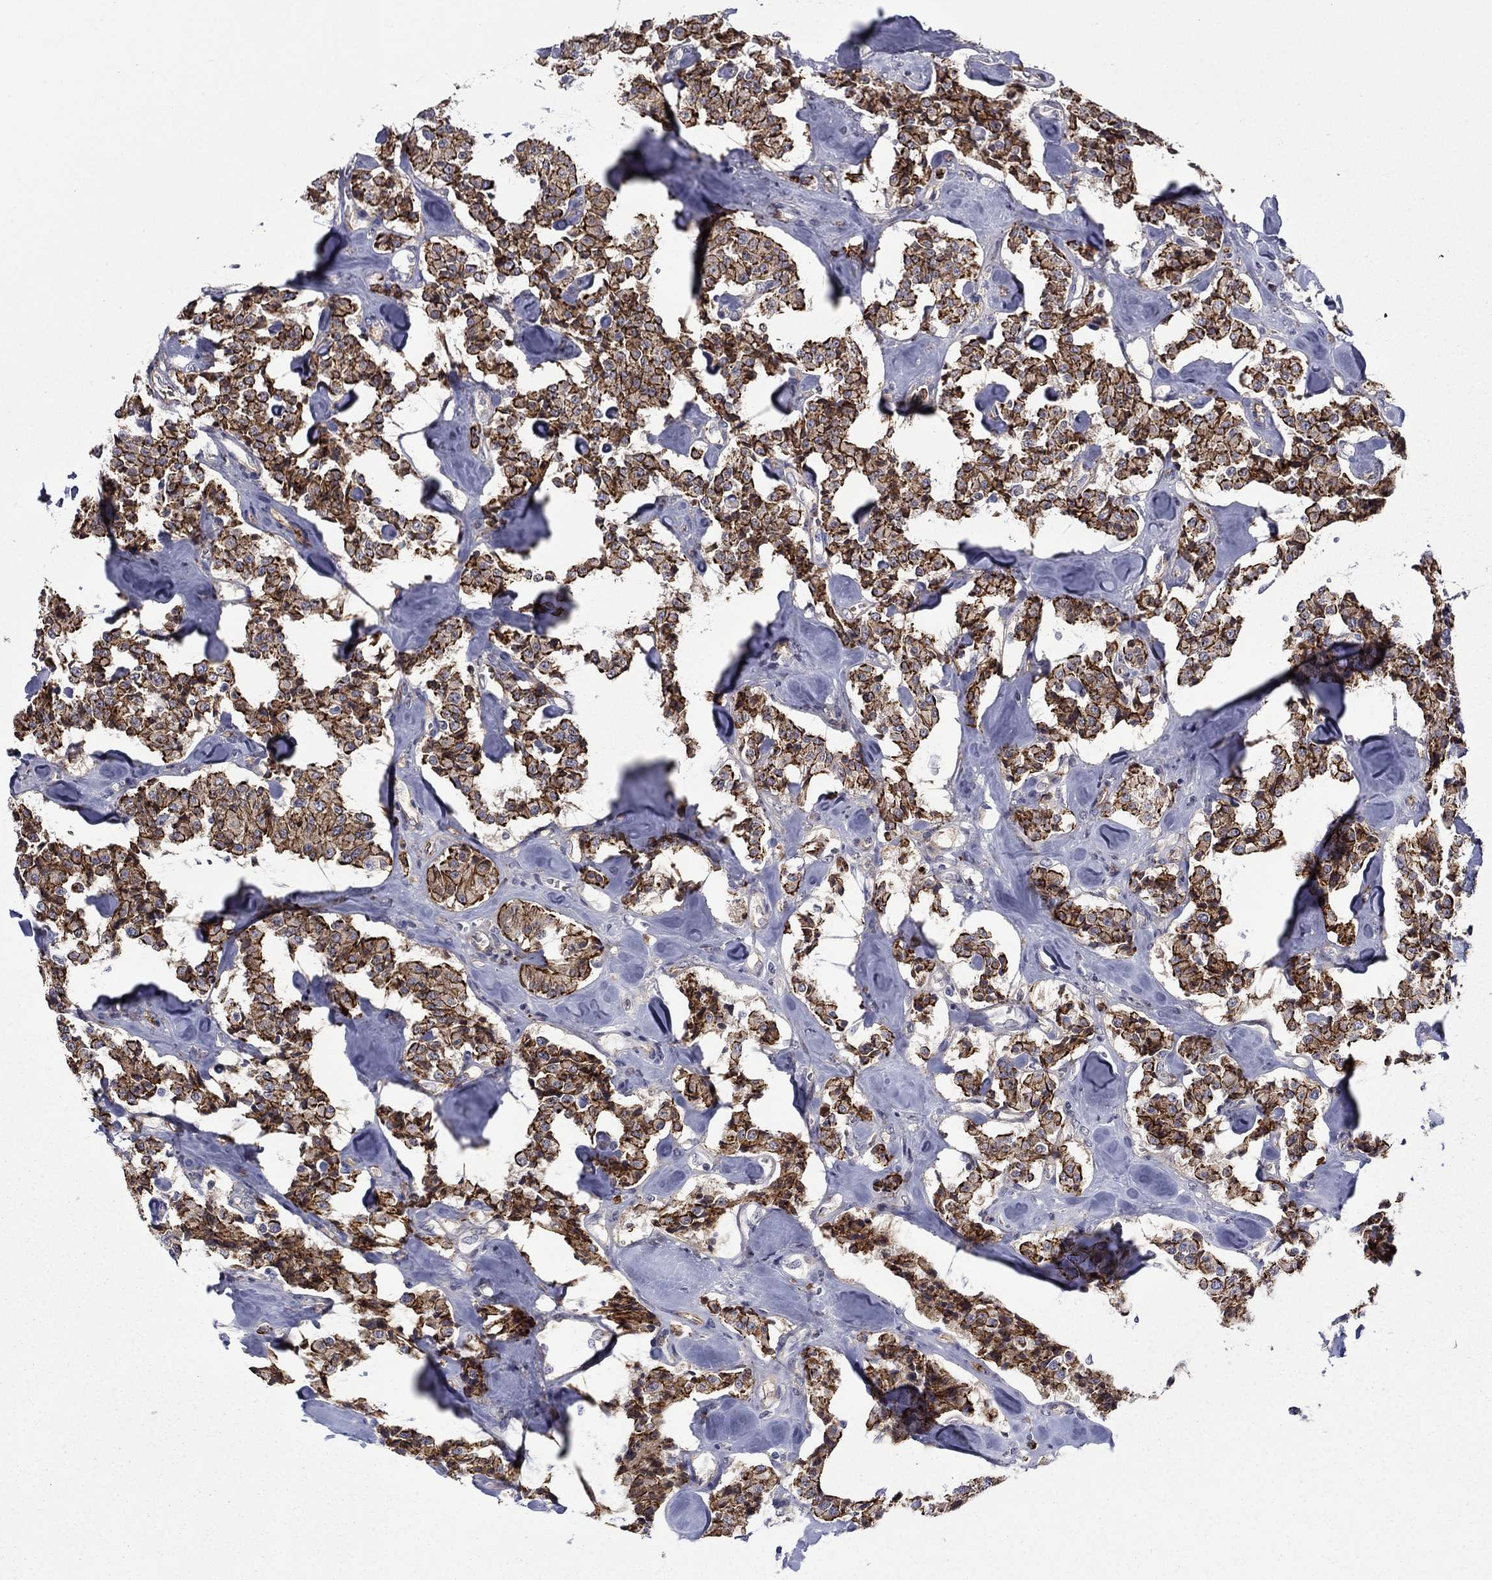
{"staining": {"intensity": "strong", "quantity": ">75%", "location": "cytoplasmic/membranous"}, "tissue": "carcinoid", "cell_type": "Tumor cells", "image_type": "cancer", "snomed": [{"axis": "morphology", "description": "Carcinoid, malignant, NOS"}, {"axis": "topography", "description": "Pancreas"}], "caption": "Protein expression analysis of malignant carcinoid shows strong cytoplasmic/membranous staining in approximately >75% of tumor cells. (DAB IHC with brightfield microscopy, high magnification).", "gene": "LMO7", "patient": {"sex": "male", "age": 41}}